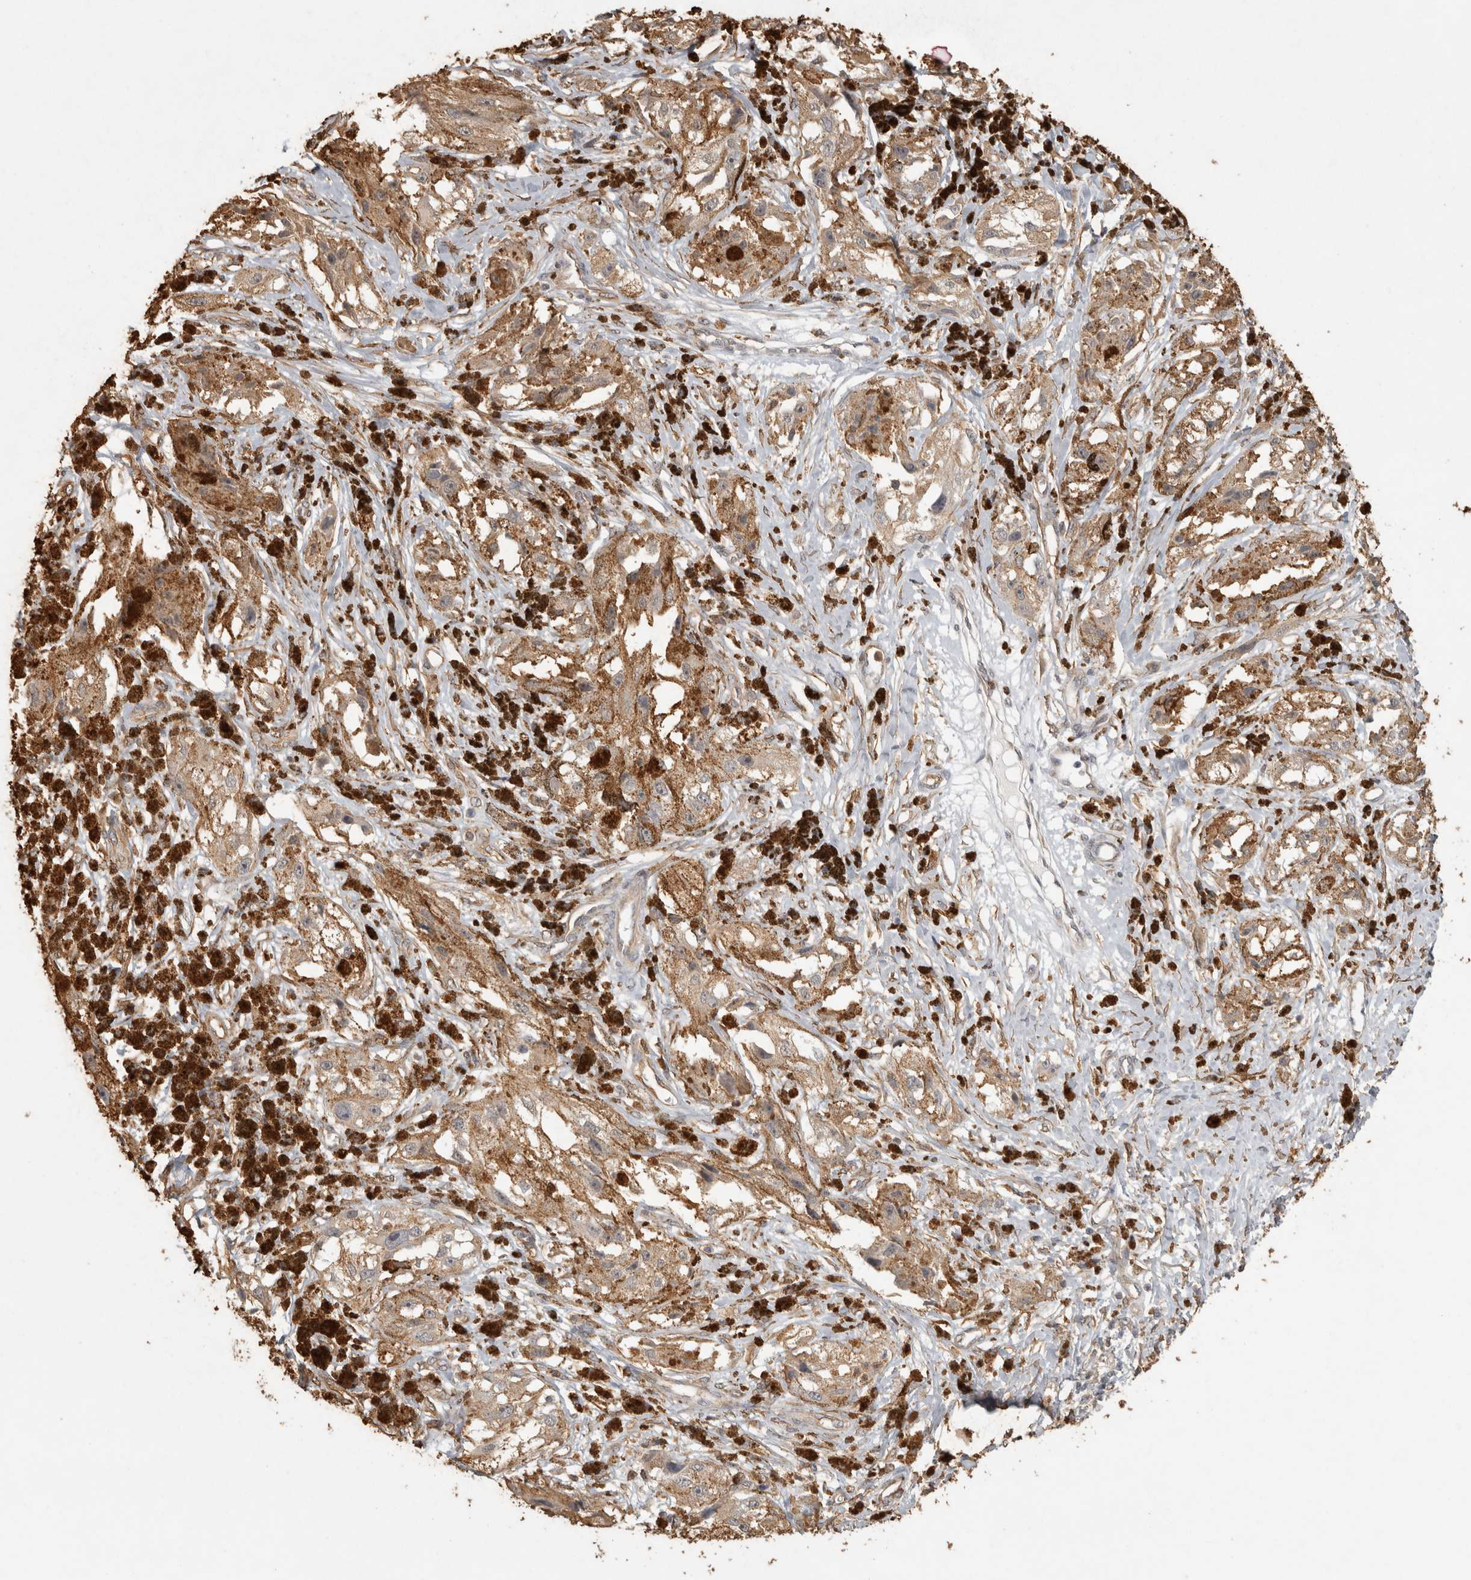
{"staining": {"intensity": "moderate", "quantity": ">75%", "location": "cytoplasmic/membranous"}, "tissue": "melanoma", "cell_type": "Tumor cells", "image_type": "cancer", "snomed": [{"axis": "morphology", "description": "Malignant melanoma, NOS"}, {"axis": "topography", "description": "Skin"}], "caption": "Protein expression analysis of malignant melanoma demonstrates moderate cytoplasmic/membranous positivity in about >75% of tumor cells.", "gene": "REPS2", "patient": {"sex": "male", "age": 88}}